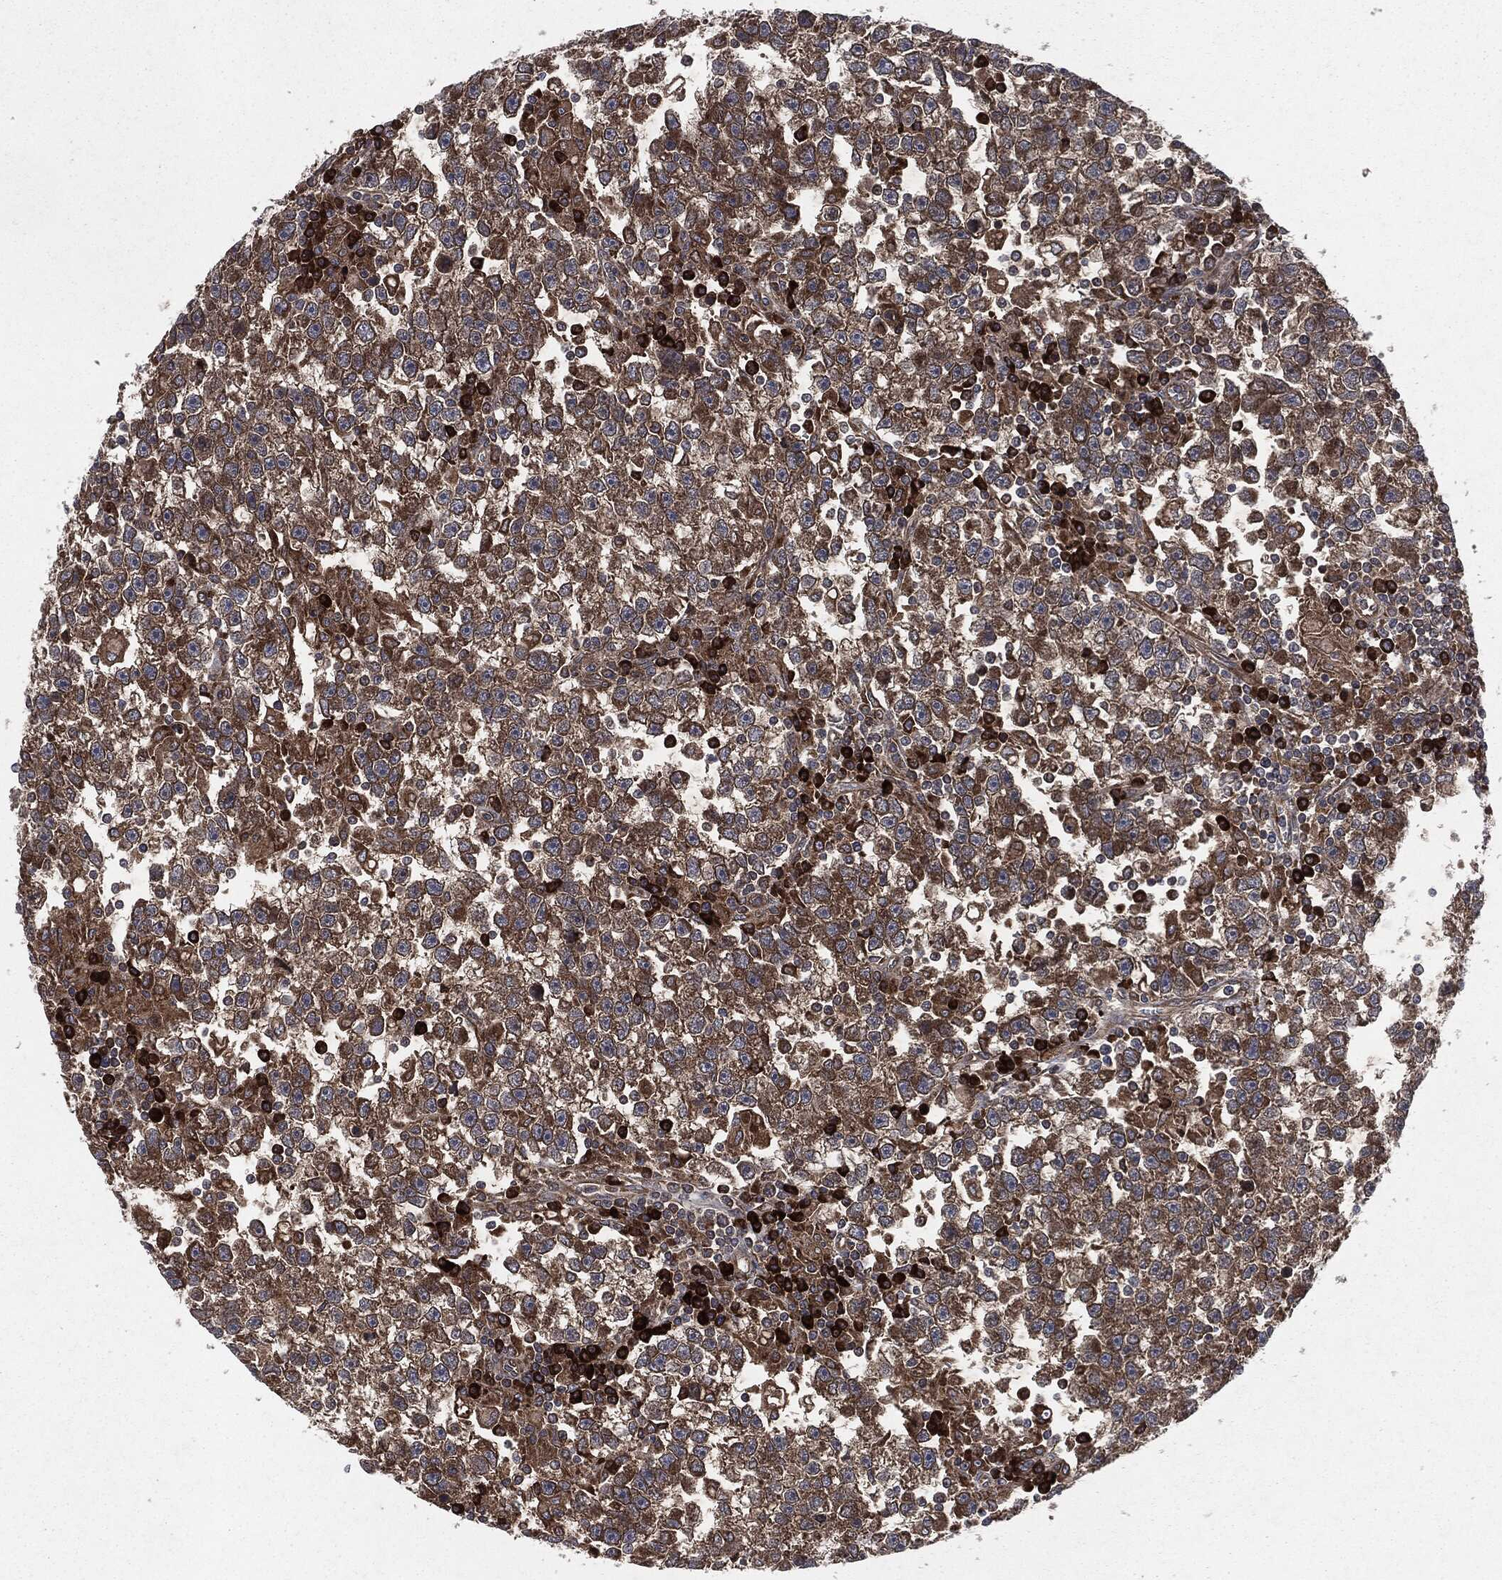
{"staining": {"intensity": "strong", "quantity": "25%-75%", "location": "cytoplasmic/membranous"}, "tissue": "testis cancer", "cell_type": "Tumor cells", "image_type": "cancer", "snomed": [{"axis": "morphology", "description": "Seminoma, NOS"}, {"axis": "topography", "description": "Testis"}], "caption": "Tumor cells reveal strong cytoplasmic/membranous positivity in about 25%-75% of cells in seminoma (testis).", "gene": "RAF1", "patient": {"sex": "male", "age": 47}}